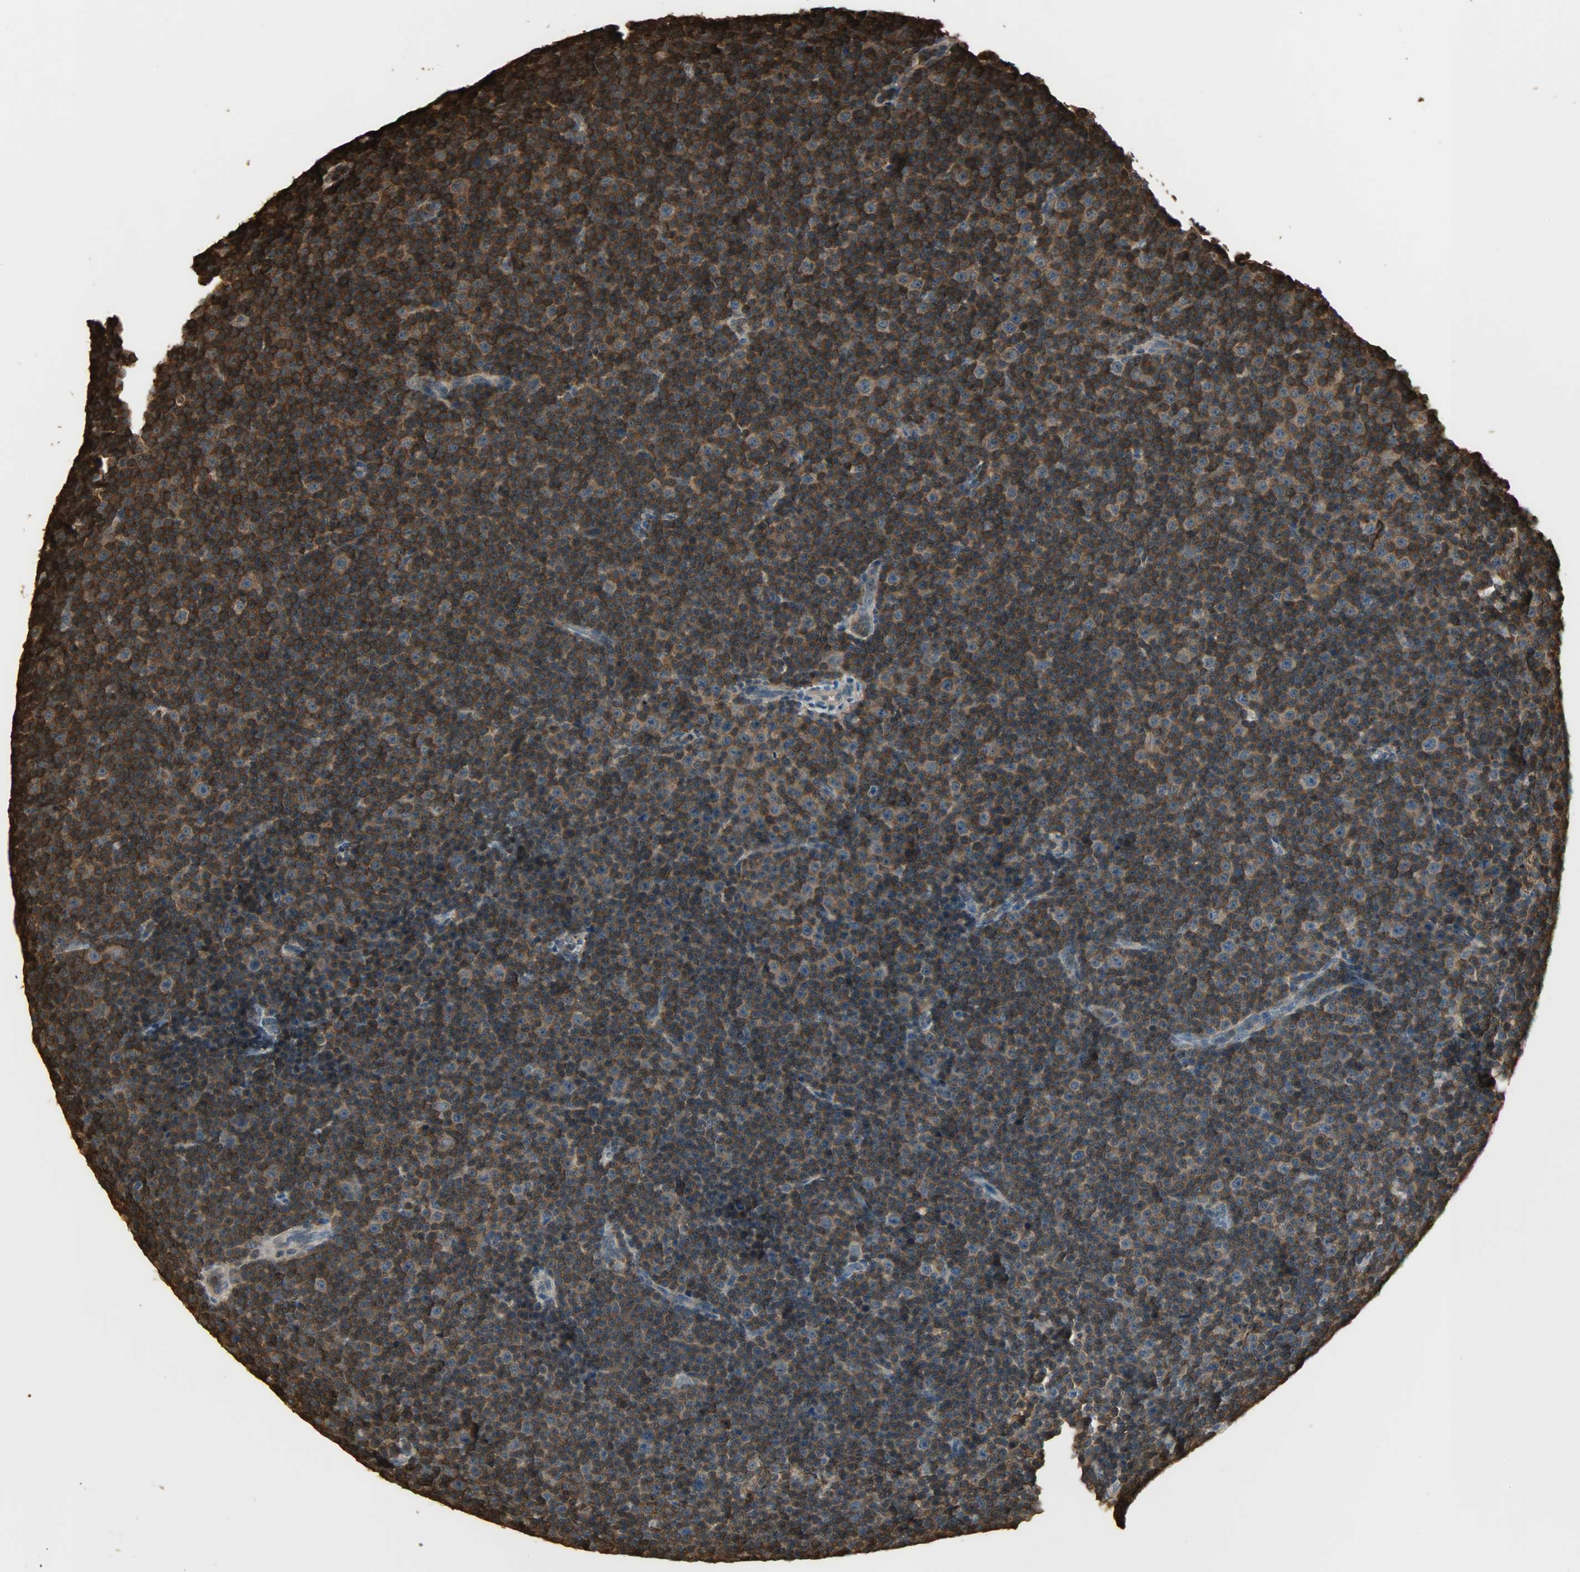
{"staining": {"intensity": "strong", "quantity": ">75%", "location": "cytoplasmic/membranous"}, "tissue": "lymphoma", "cell_type": "Tumor cells", "image_type": "cancer", "snomed": [{"axis": "morphology", "description": "Malignant lymphoma, non-Hodgkin's type, Low grade"}, {"axis": "topography", "description": "Lymph node"}], "caption": "This image reveals low-grade malignant lymphoma, non-Hodgkin's type stained with immunohistochemistry (IHC) to label a protein in brown. The cytoplasmic/membranous of tumor cells show strong positivity for the protein. Nuclei are counter-stained blue.", "gene": "YWHAZ", "patient": {"sex": "female", "age": 67}}